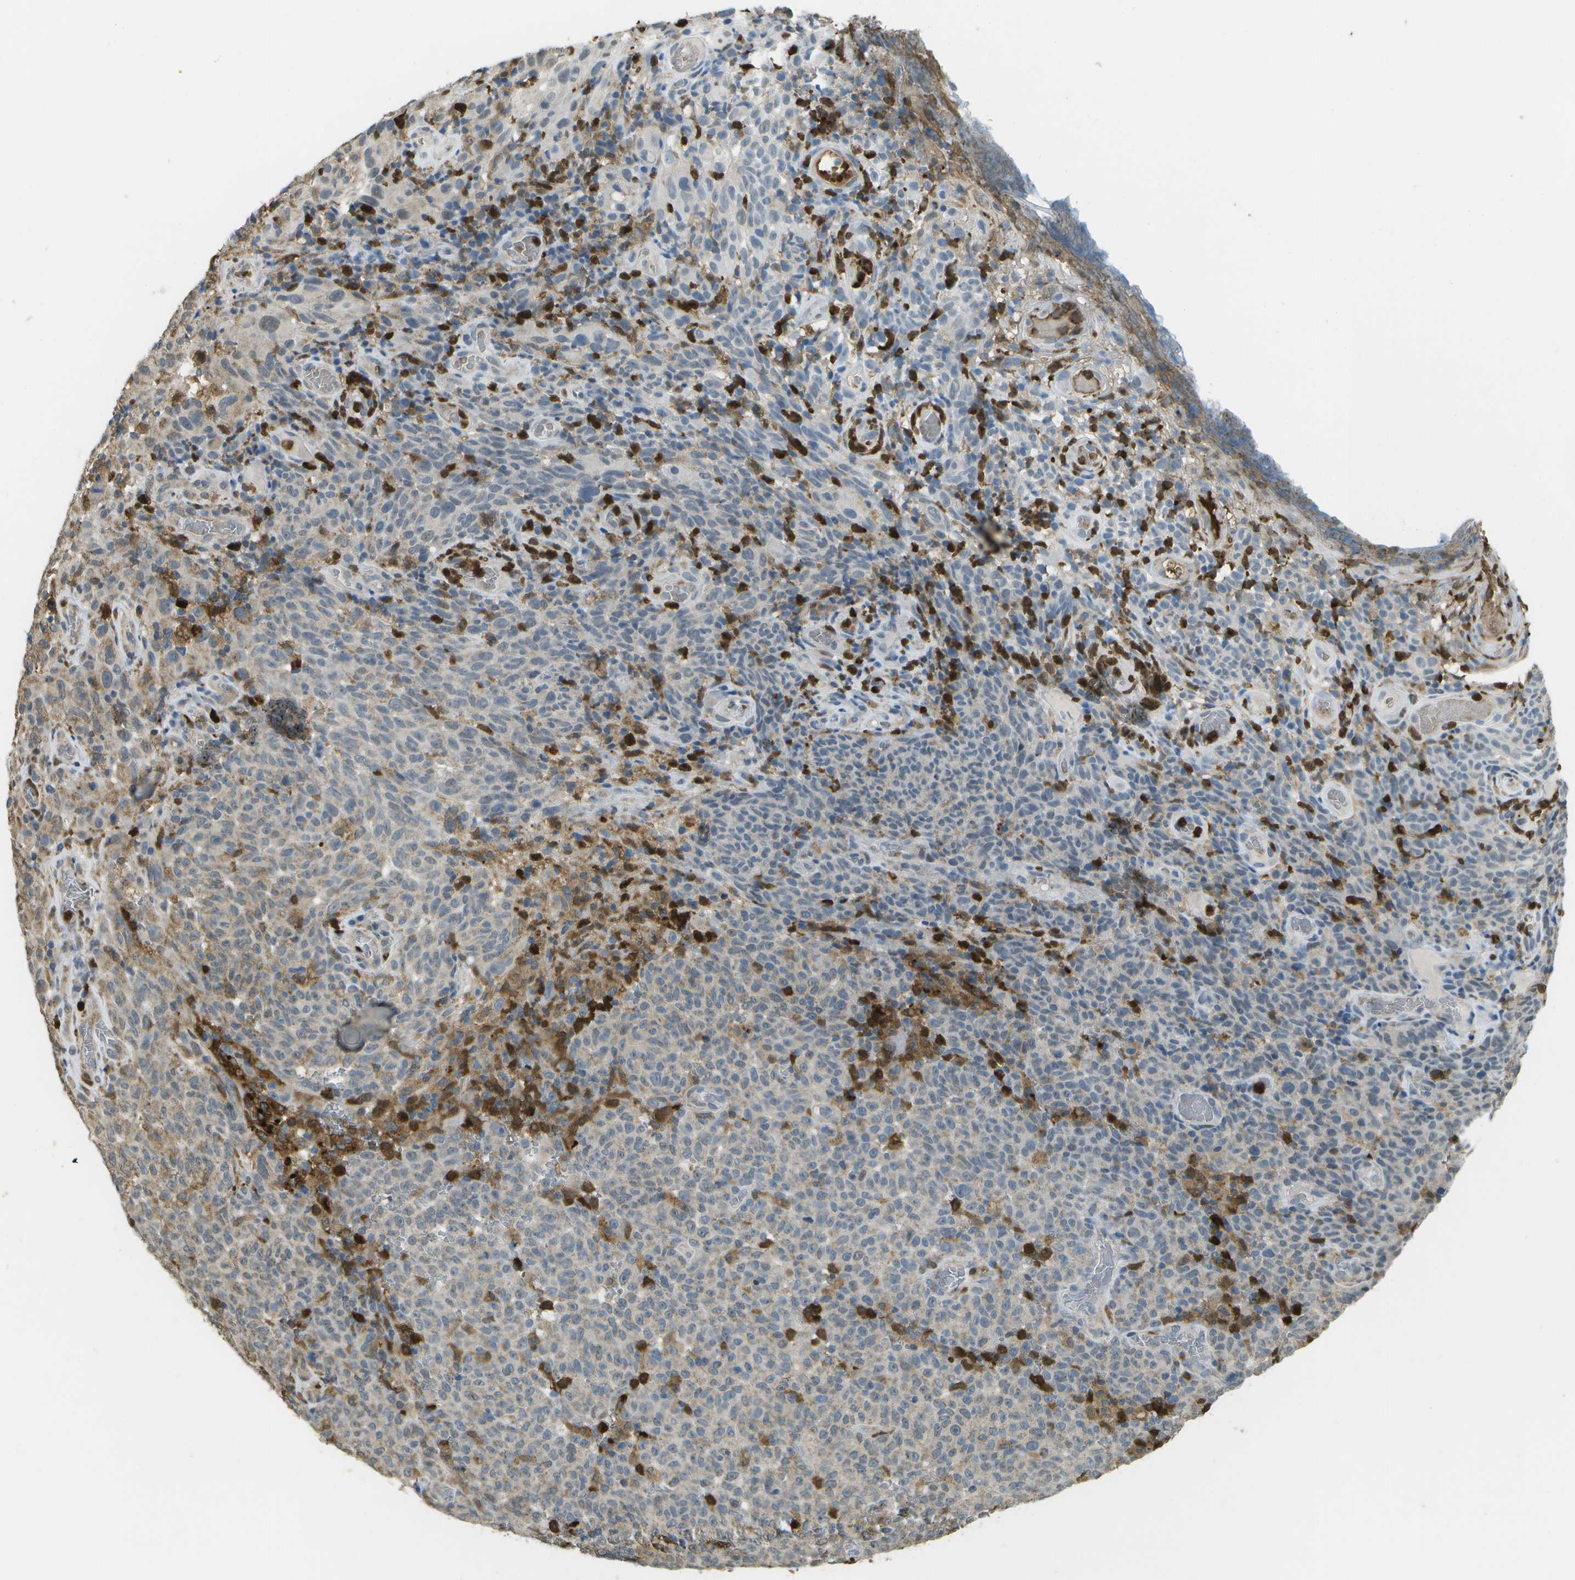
{"staining": {"intensity": "negative", "quantity": "none", "location": "none"}, "tissue": "melanoma", "cell_type": "Tumor cells", "image_type": "cancer", "snomed": [{"axis": "morphology", "description": "Malignant melanoma, NOS"}, {"axis": "topography", "description": "Skin"}], "caption": "The immunohistochemistry (IHC) image has no significant positivity in tumor cells of malignant melanoma tissue.", "gene": "CACHD1", "patient": {"sex": "female", "age": 82}}